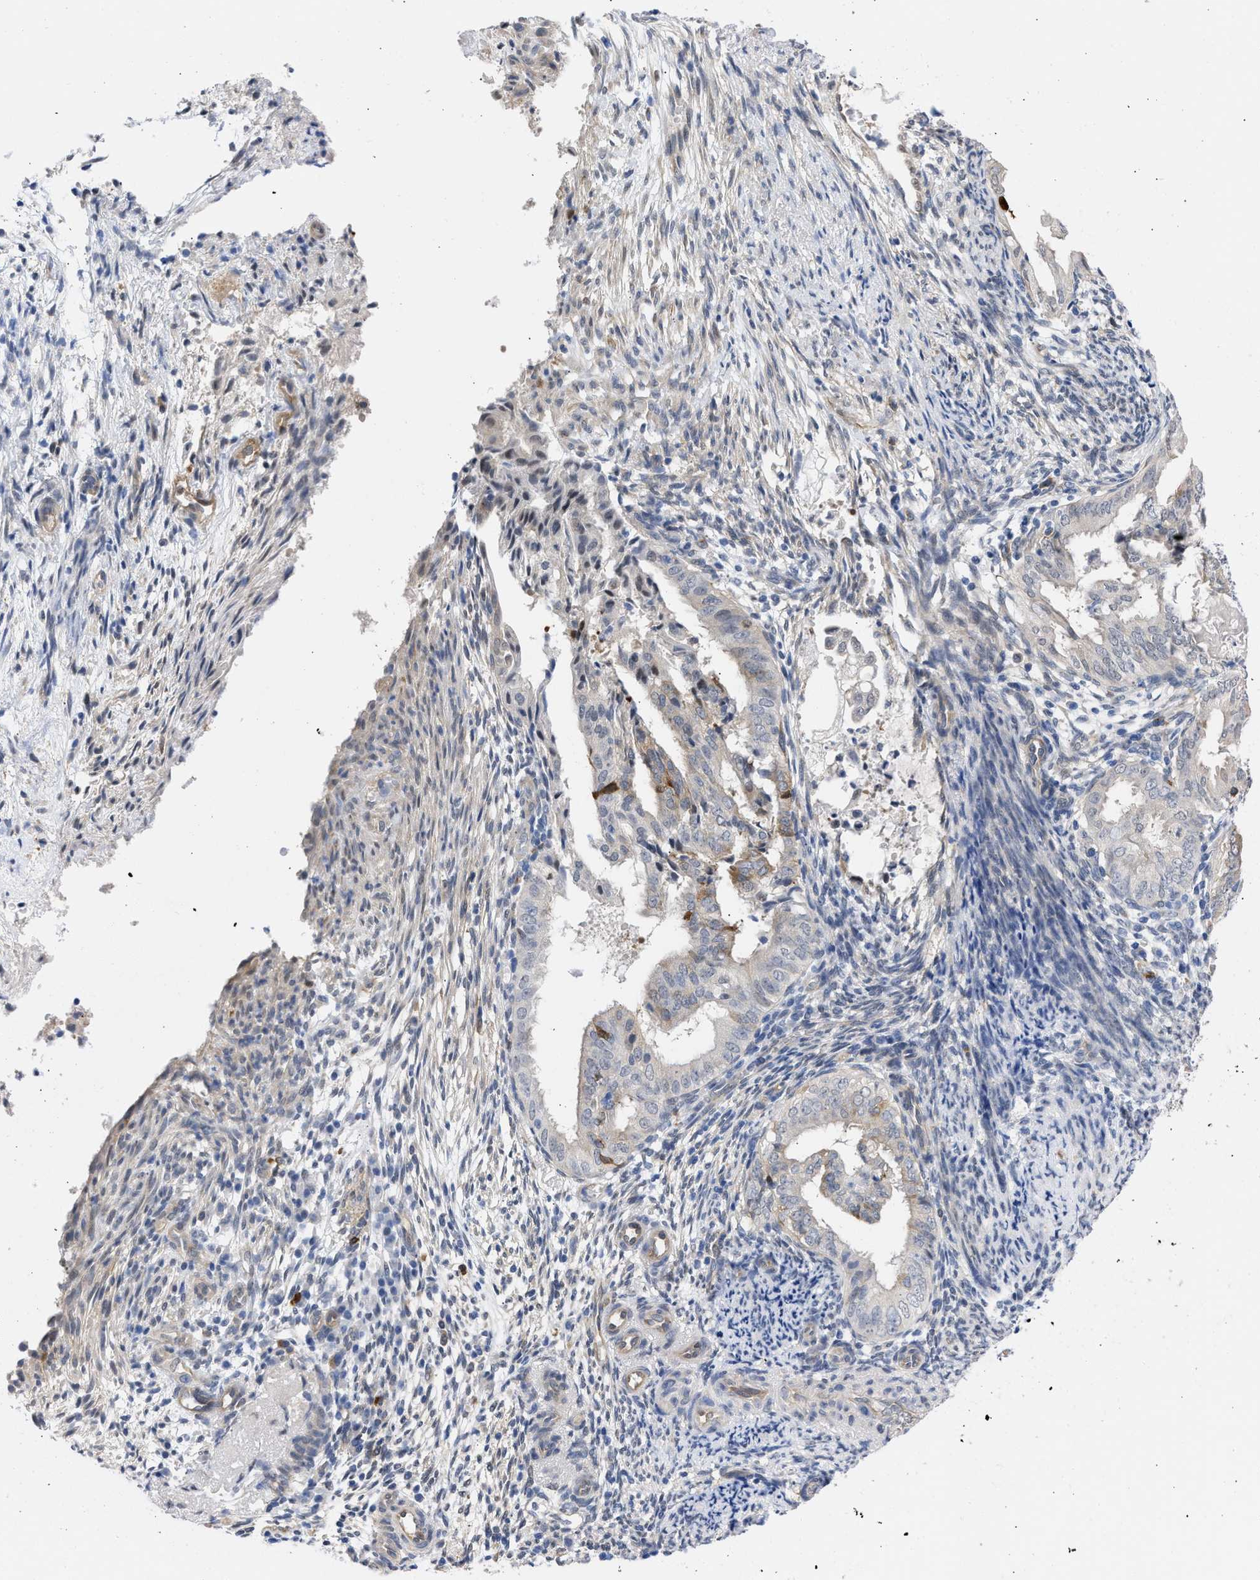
{"staining": {"intensity": "moderate", "quantity": "25%-75%", "location": "cytoplasmic/membranous"}, "tissue": "endometrial cancer", "cell_type": "Tumor cells", "image_type": "cancer", "snomed": [{"axis": "morphology", "description": "Adenocarcinoma, NOS"}, {"axis": "topography", "description": "Endometrium"}], "caption": "DAB (3,3'-diaminobenzidine) immunohistochemical staining of adenocarcinoma (endometrial) demonstrates moderate cytoplasmic/membranous protein positivity in approximately 25%-75% of tumor cells. (DAB (3,3'-diaminobenzidine) = brown stain, brightfield microscopy at high magnification).", "gene": "THRA", "patient": {"sex": "female", "age": 58}}